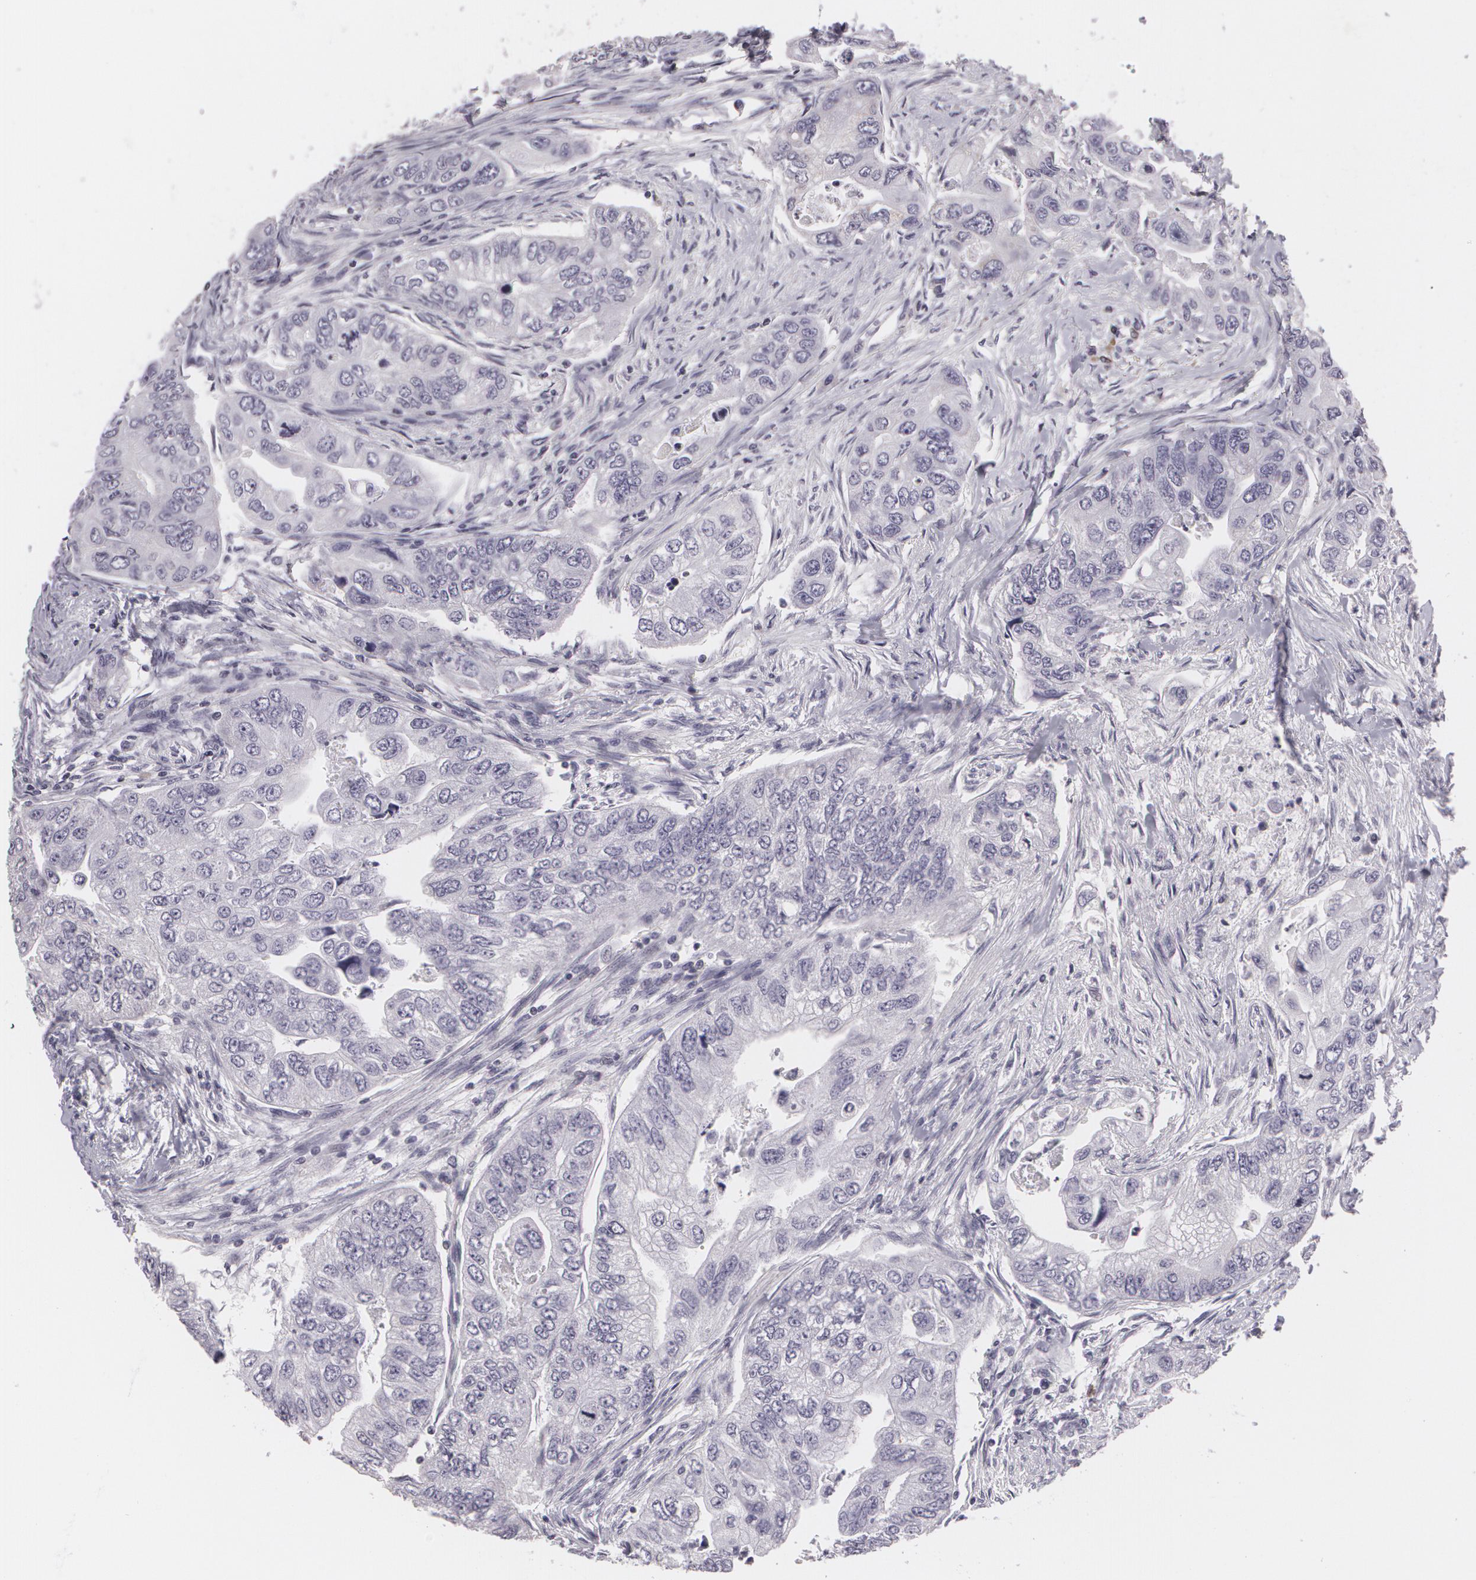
{"staining": {"intensity": "negative", "quantity": "none", "location": "none"}, "tissue": "colorectal cancer", "cell_type": "Tumor cells", "image_type": "cancer", "snomed": [{"axis": "morphology", "description": "Adenocarcinoma, NOS"}, {"axis": "topography", "description": "Colon"}], "caption": "High power microscopy image of an immunohistochemistry image of adenocarcinoma (colorectal), revealing no significant staining in tumor cells. (DAB (3,3'-diaminobenzidine) immunohistochemistry with hematoxylin counter stain).", "gene": "MAP2", "patient": {"sex": "female", "age": 11}}